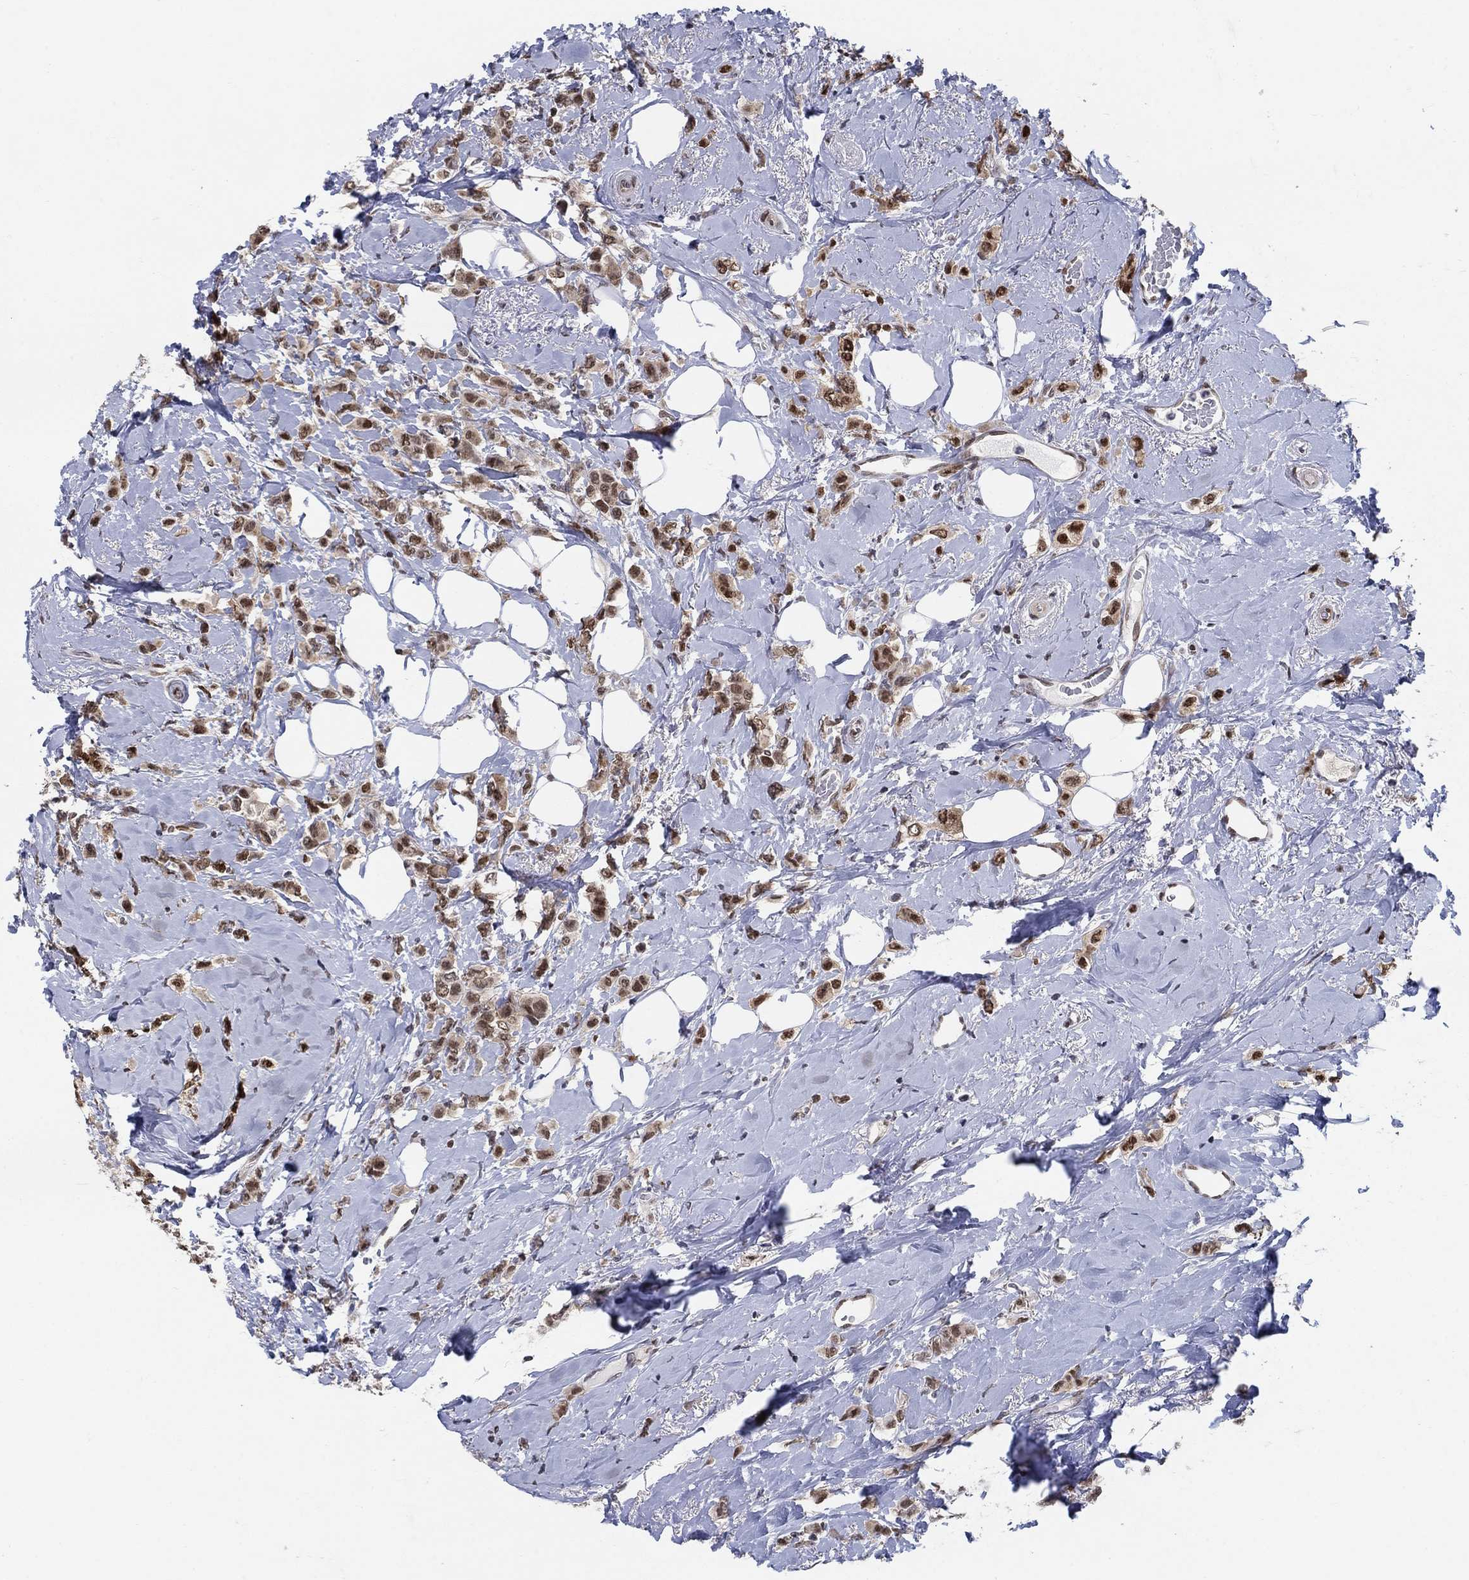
{"staining": {"intensity": "strong", "quantity": ">75%", "location": "nuclear"}, "tissue": "breast cancer", "cell_type": "Tumor cells", "image_type": "cancer", "snomed": [{"axis": "morphology", "description": "Lobular carcinoma"}, {"axis": "topography", "description": "Breast"}], "caption": "Strong nuclear positivity is appreciated in approximately >75% of tumor cells in breast cancer.", "gene": "CENPE", "patient": {"sex": "female", "age": 66}}